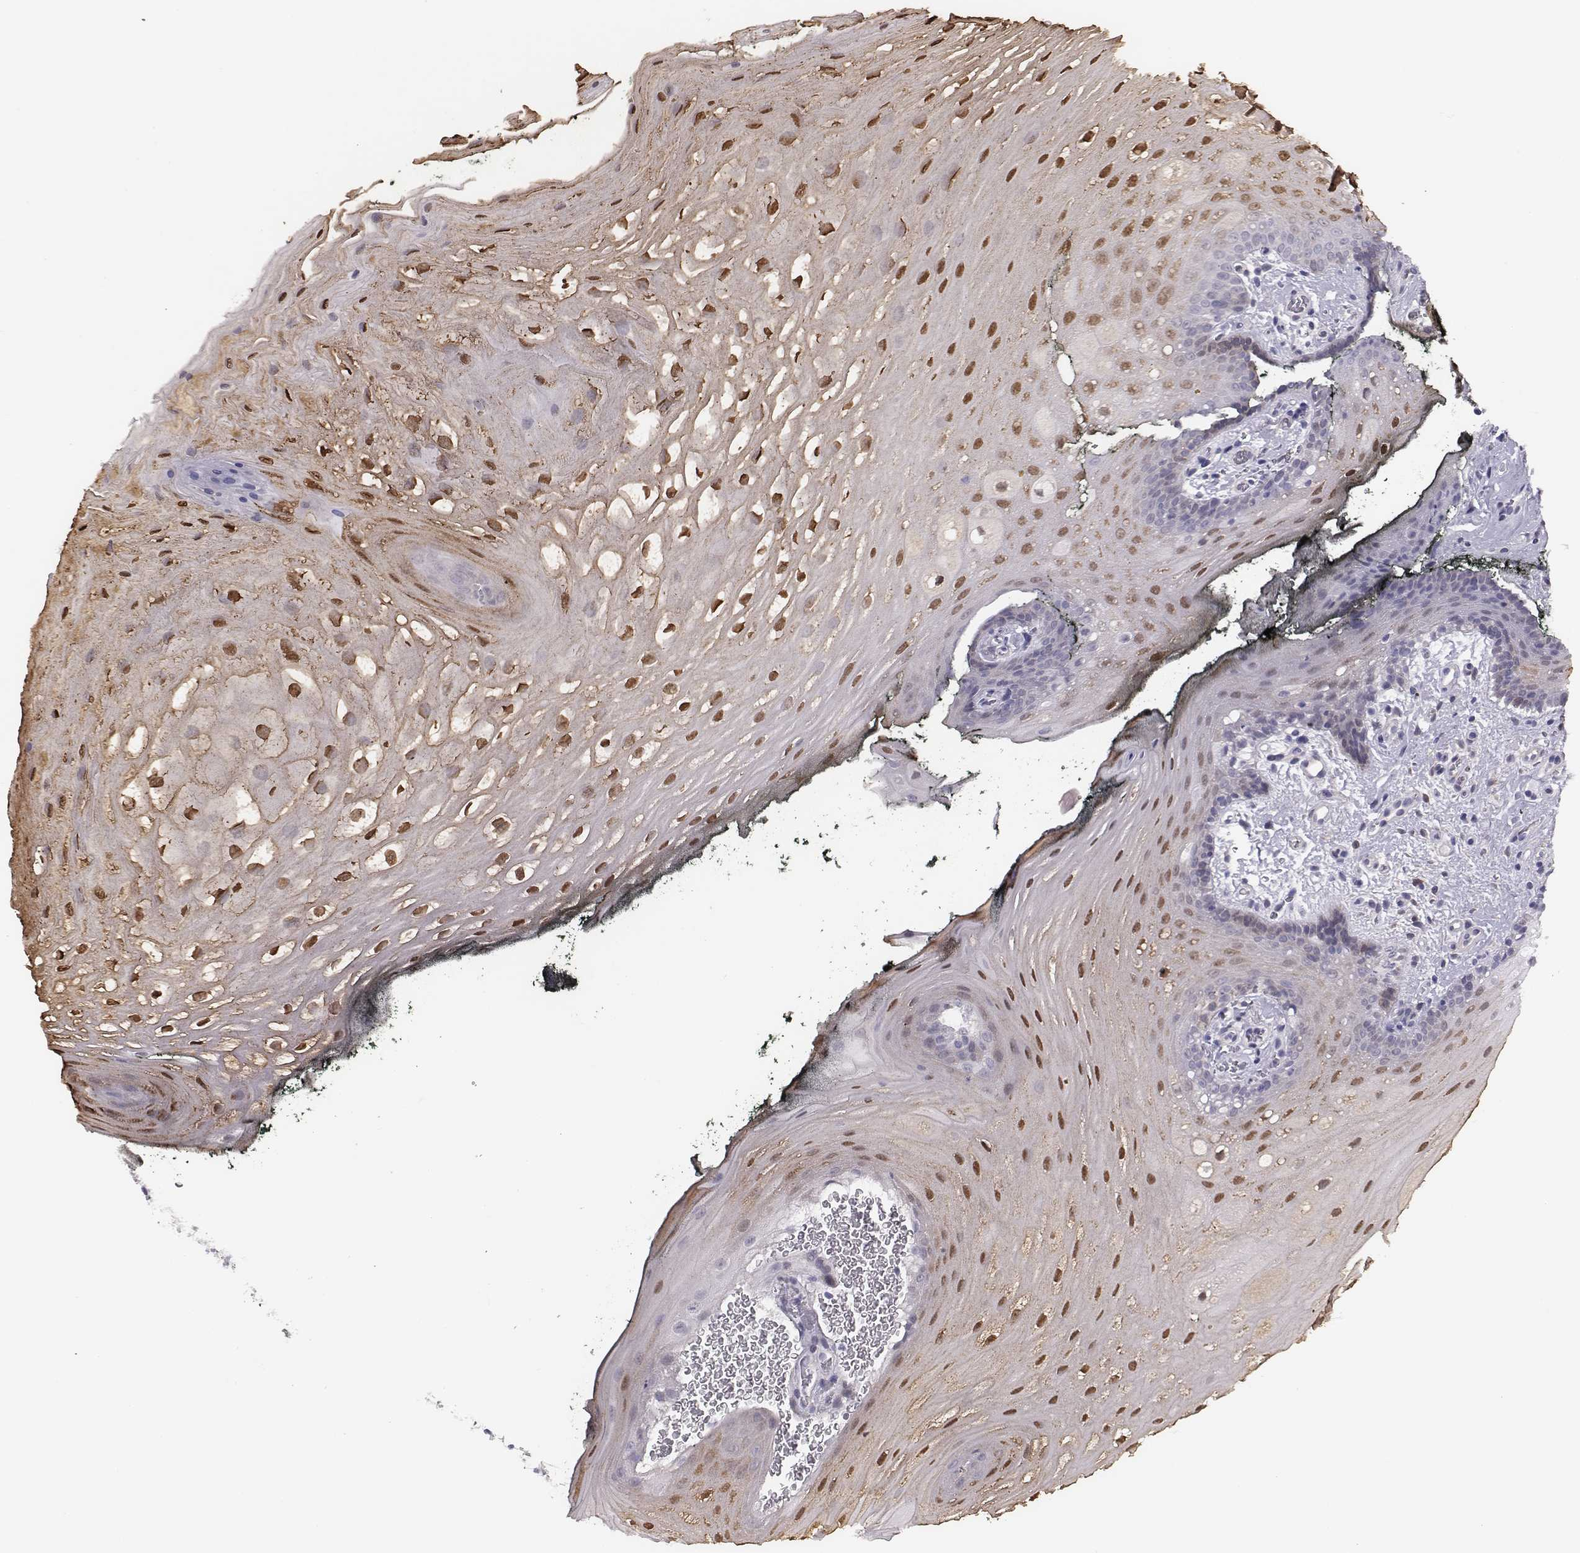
{"staining": {"intensity": "moderate", "quantity": ">75%", "location": "nuclear"}, "tissue": "oral mucosa", "cell_type": "Squamous epithelial cells", "image_type": "normal", "snomed": [{"axis": "morphology", "description": "Normal tissue, NOS"}, {"axis": "topography", "description": "Oral tissue"}, {"axis": "topography", "description": "Head-Neck"}], "caption": "A brown stain highlights moderate nuclear expression of a protein in squamous epithelial cells of benign human oral mucosa. The staining is performed using DAB brown chromogen to label protein expression. The nuclei are counter-stained blue using hematoxylin.", "gene": "SCML2", "patient": {"sex": "male", "age": 65}}